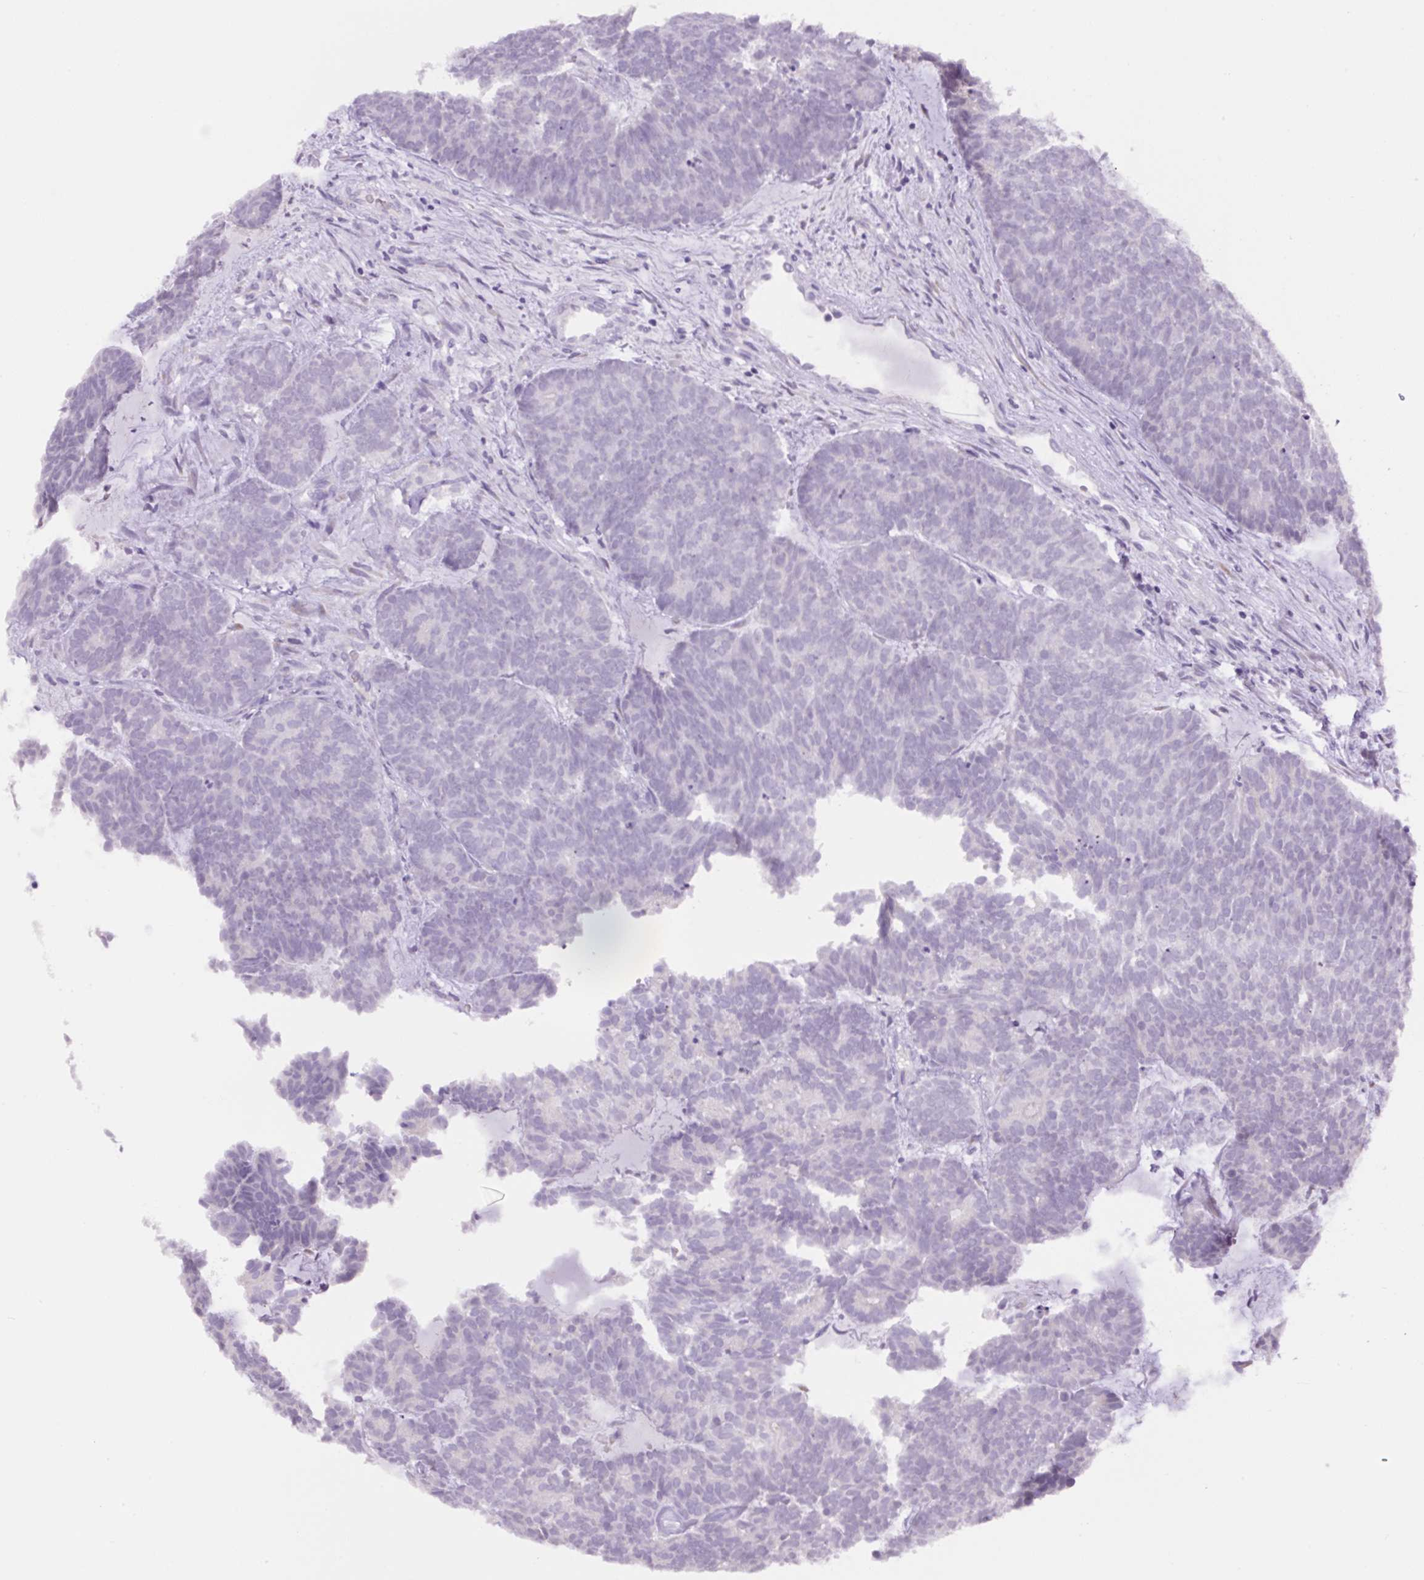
{"staining": {"intensity": "negative", "quantity": "none", "location": "none"}, "tissue": "head and neck cancer", "cell_type": "Tumor cells", "image_type": "cancer", "snomed": [{"axis": "morphology", "description": "Adenocarcinoma, NOS"}, {"axis": "topography", "description": "Head-Neck"}], "caption": "Head and neck cancer (adenocarcinoma) was stained to show a protein in brown. There is no significant staining in tumor cells. (Stains: DAB (3,3'-diaminobenzidine) immunohistochemistry (IHC) with hematoxylin counter stain, Microscopy: brightfield microscopy at high magnification).", "gene": "MFSD3", "patient": {"sex": "female", "age": 81}}